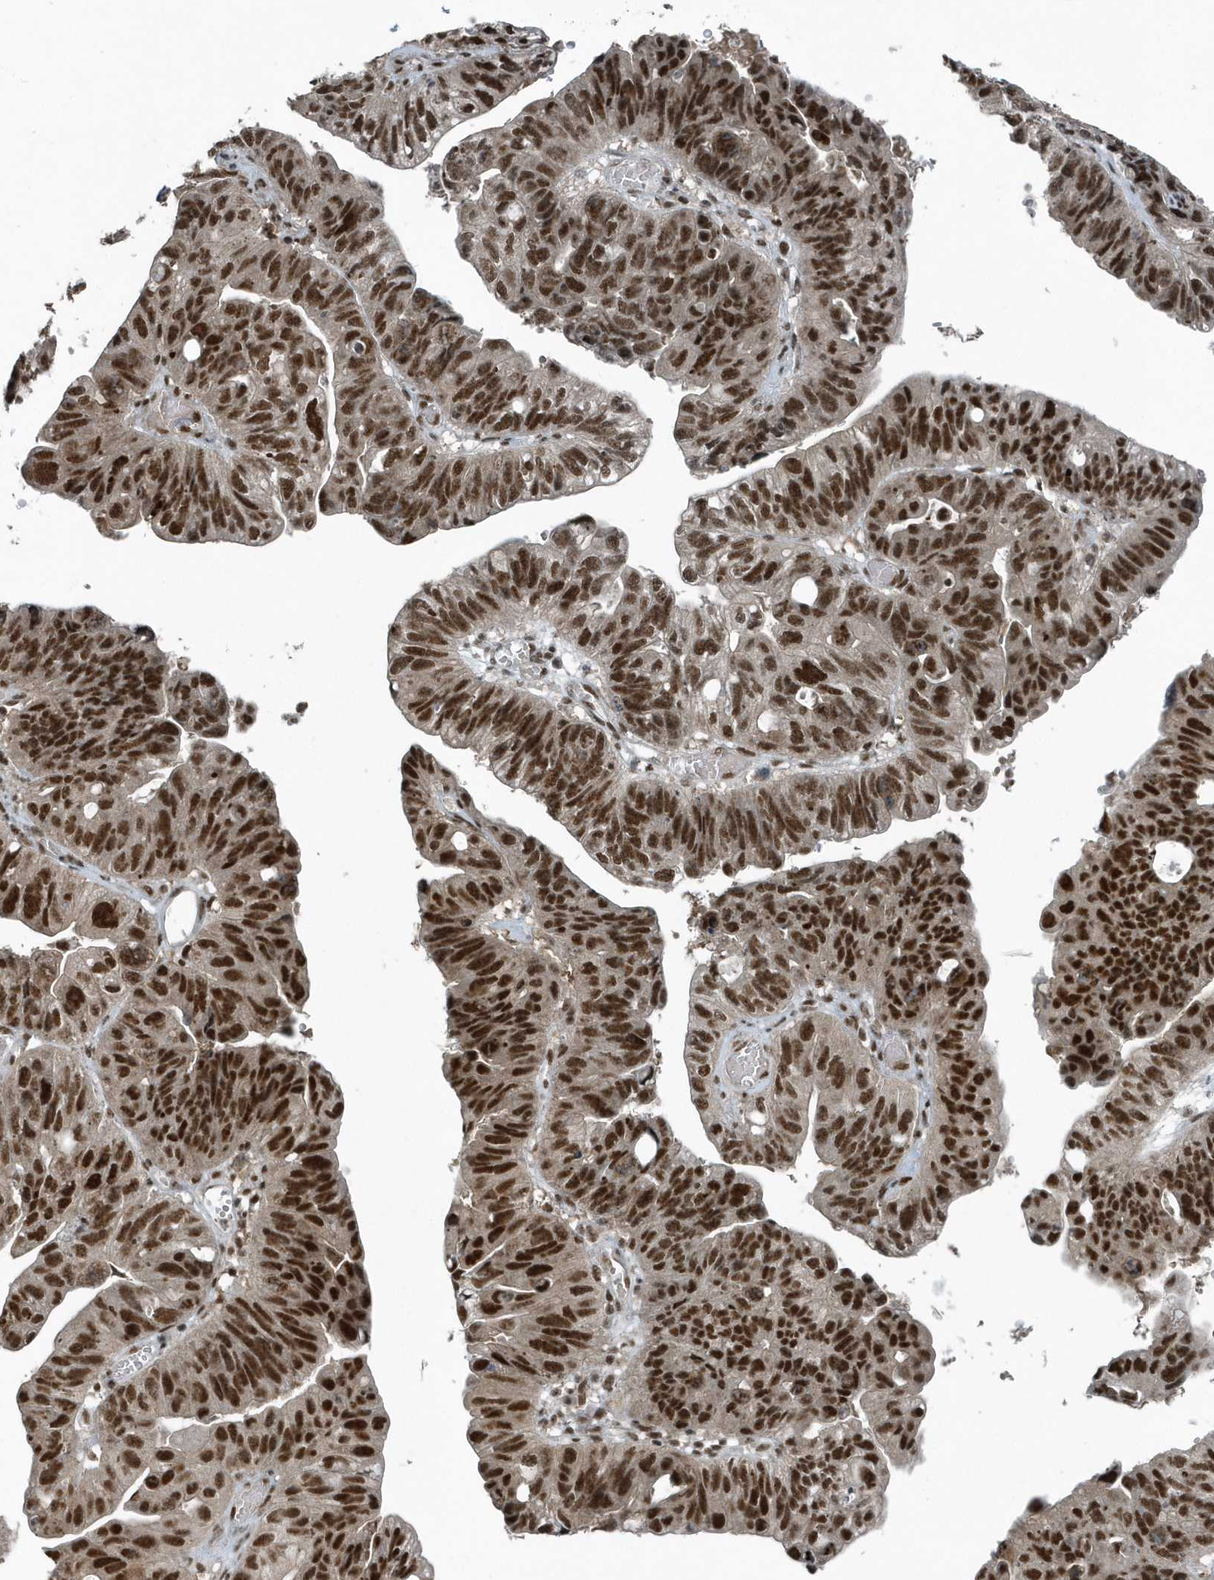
{"staining": {"intensity": "strong", "quantity": ">75%", "location": "nuclear"}, "tissue": "stomach cancer", "cell_type": "Tumor cells", "image_type": "cancer", "snomed": [{"axis": "morphology", "description": "Adenocarcinoma, NOS"}, {"axis": "topography", "description": "Stomach"}], "caption": "Tumor cells demonstrate high levels of strong nuclear positivity in about >75% of cells in human stomach cancer.", "gene": "YTHDC1", "patient": {"sex": "male", "age": 59}}